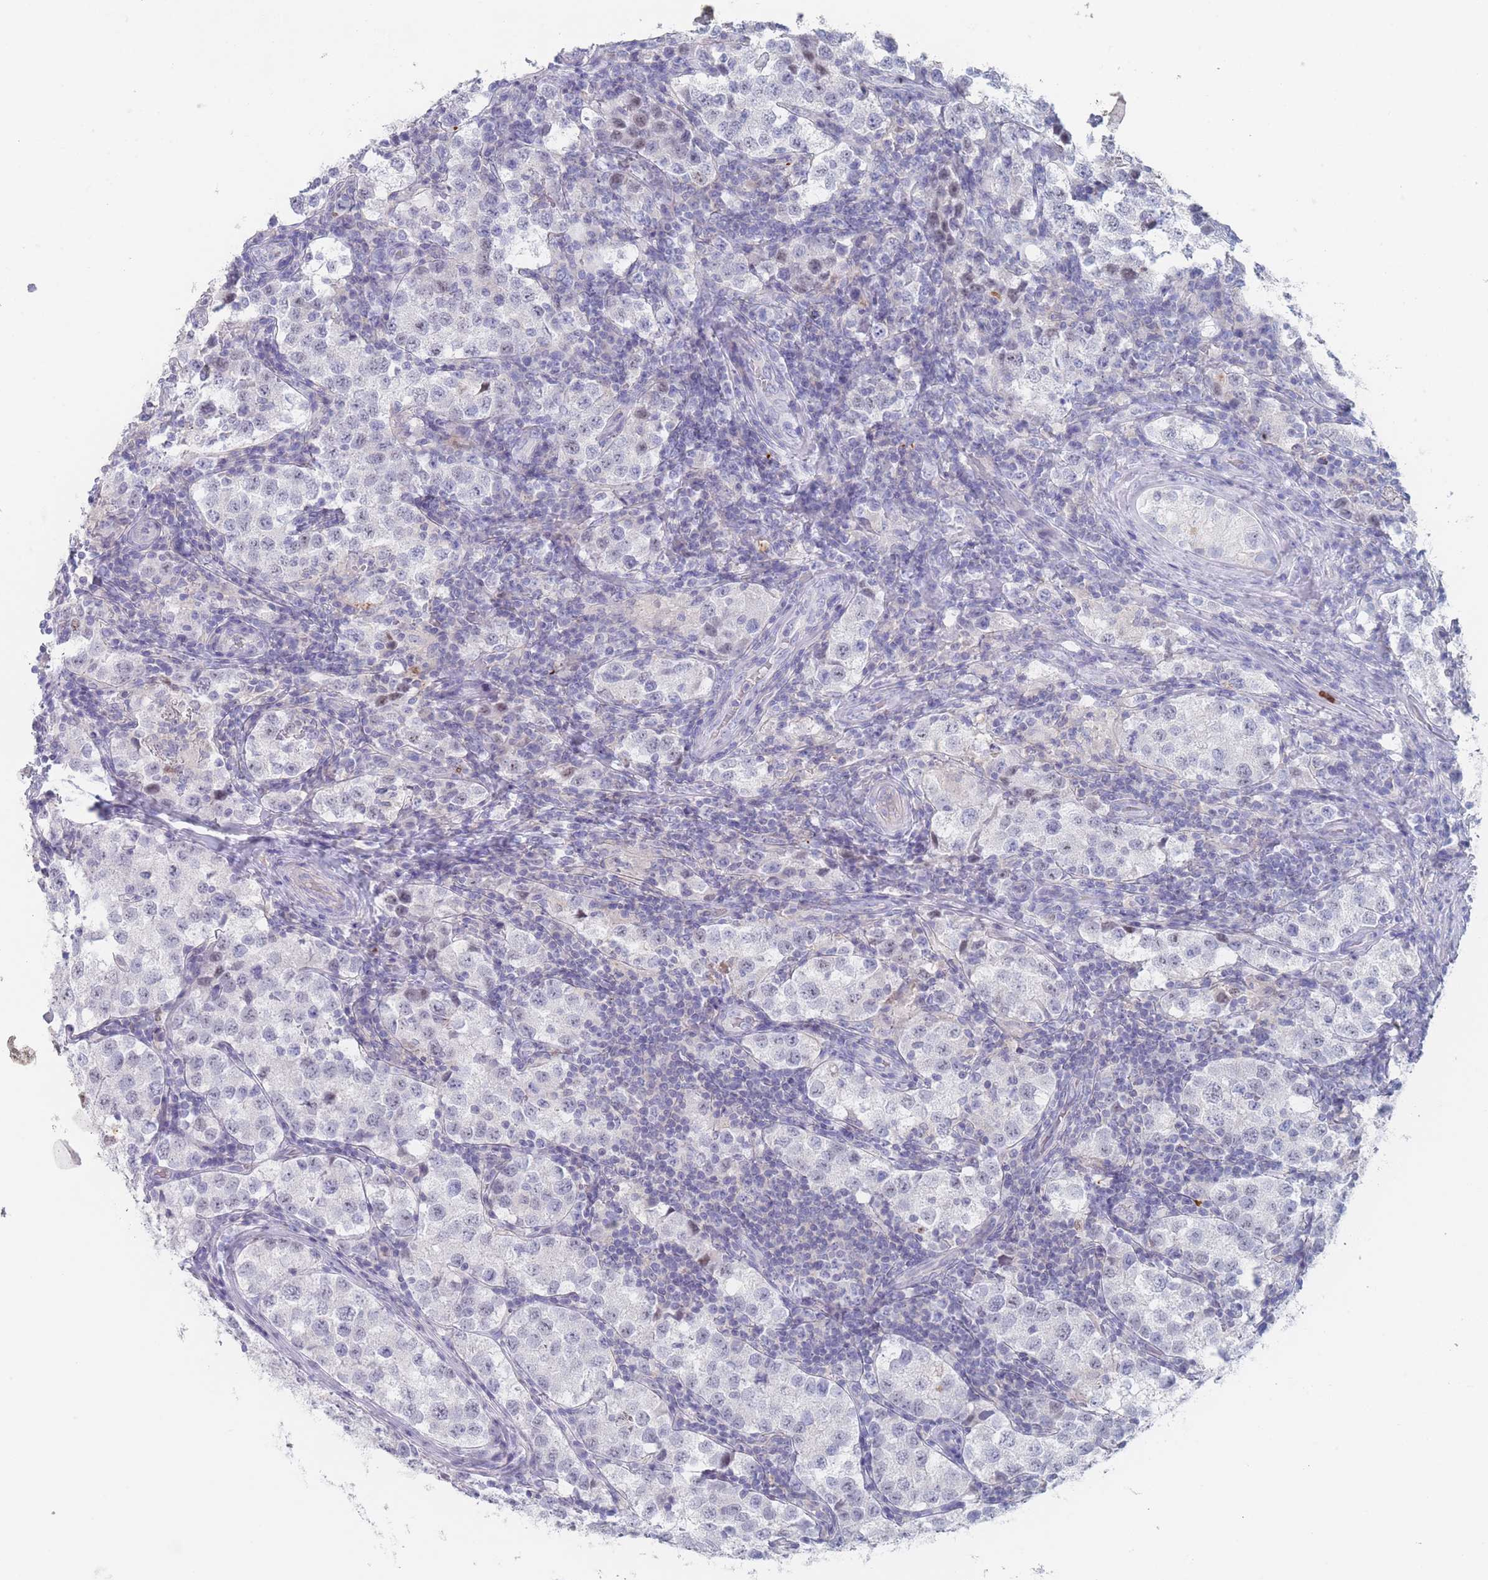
{"staining": {"intensity": "negative", "quantity": "none", "location": "none"}, "tissue": "testis cancer", "cell_type": "Tumor cells", "image_type": "cancer", "snomed": [{"axis": "morphology", "description": "Seminoma, NOS"}, {"axis": "topography", "description": "Testis"}], "caption": "Tumor cells are negative for brown protein staining in testis cancer (seminoma). Nuclei are stained in blue.", "gene": "ATP1A3", "patient": {"sex": "male", "age": 34}}